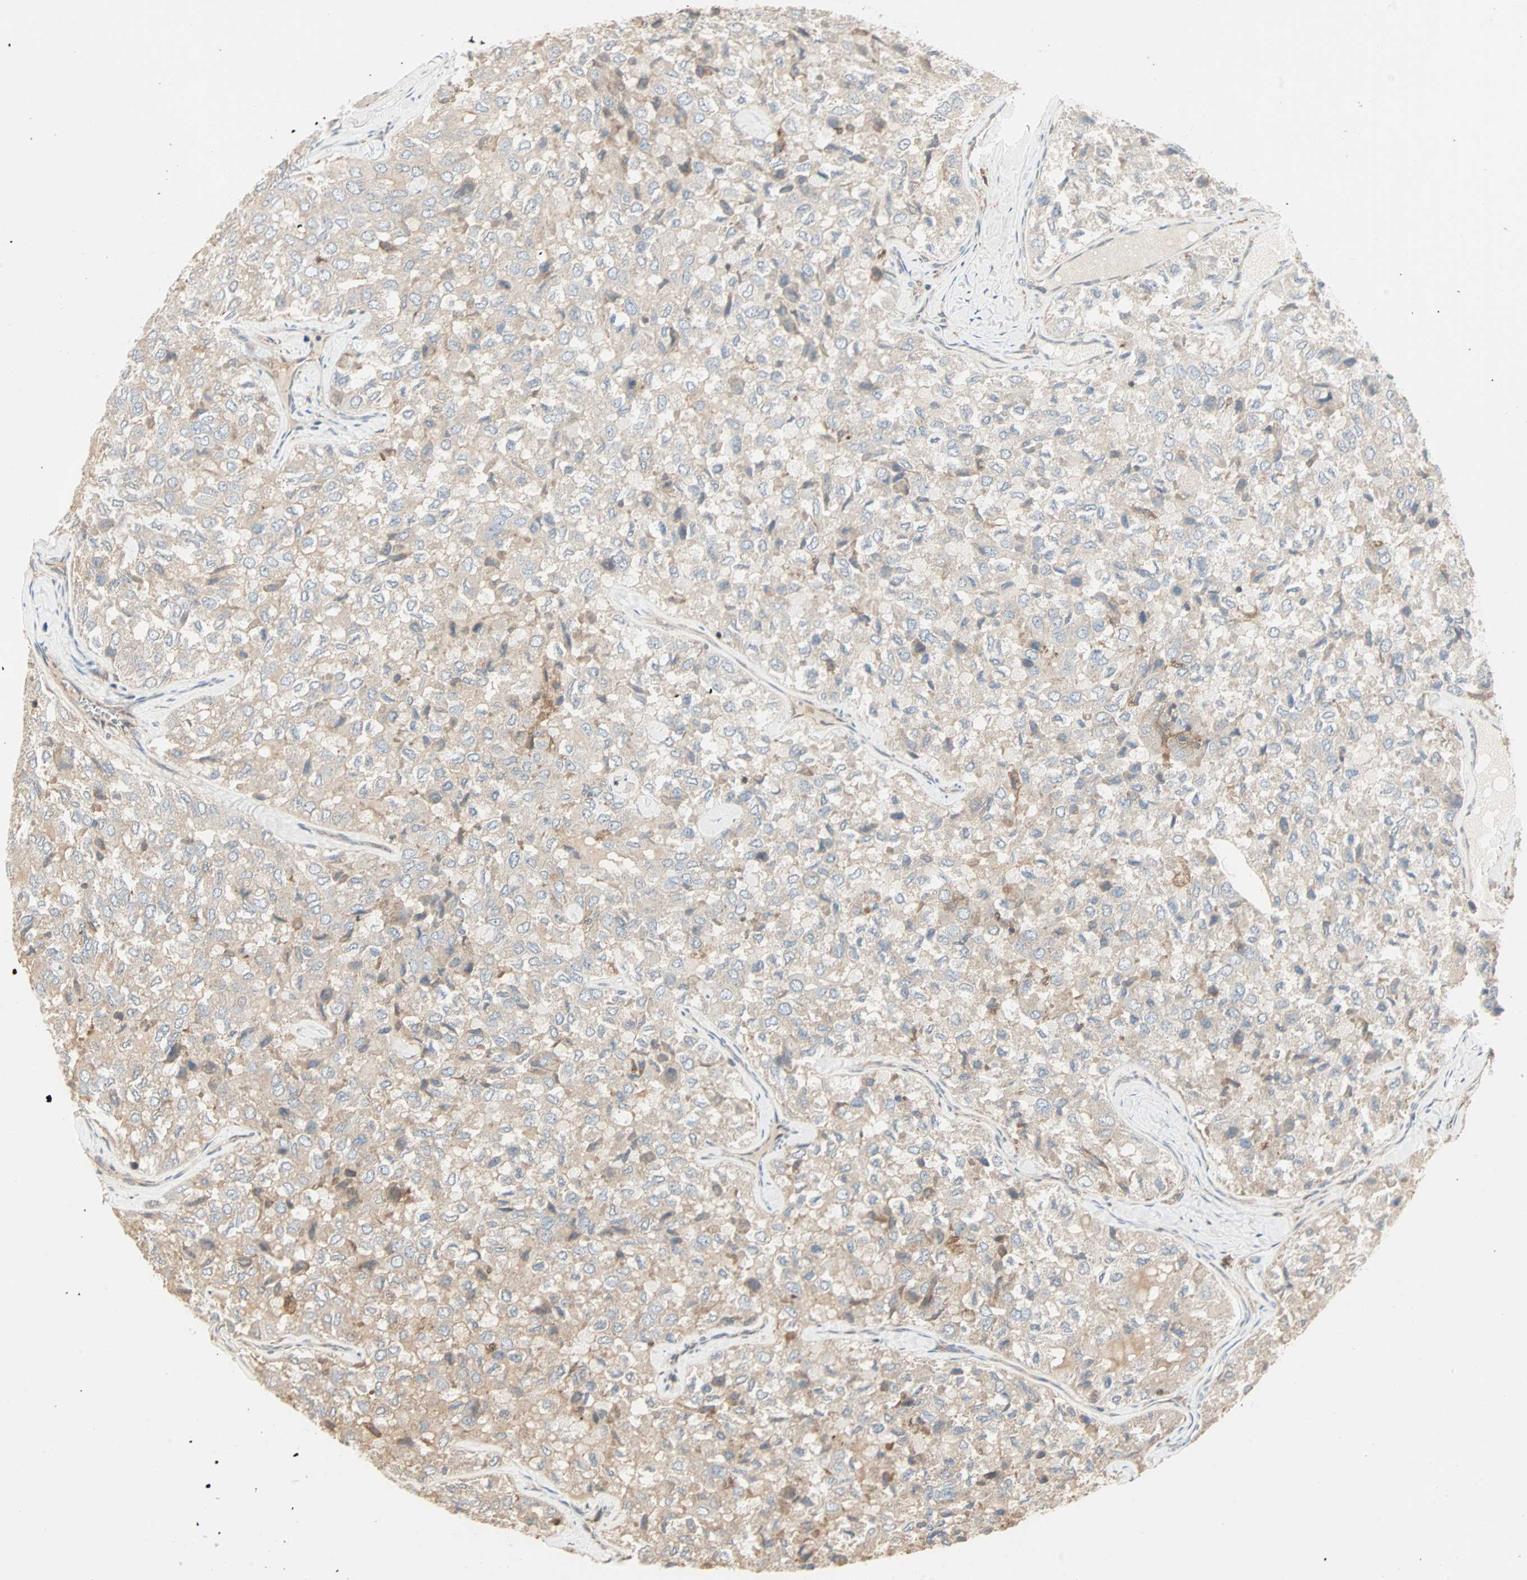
{"staining": {"intensity": "weak", "quantity": ">75%", "location": "cytoplasmic/membranous"}, "tissue": "thyroid cancer", "cell_type": "Tumor cells", "image_type": "cancer", "snomed": [{"axis": "morphology", "description": "Follicular adenoma carcinoma, NOS"}, {"axis": "topography", "description": "Thyroid gland"}], "caption": "Human thyroid cancer stained with a brown dye shows weak cytoplasmic/membranous positive positivity in approximately >75% of tumor cells.", "gene": "GNAI2", "patient": {"sex": "male", "age": 75}}